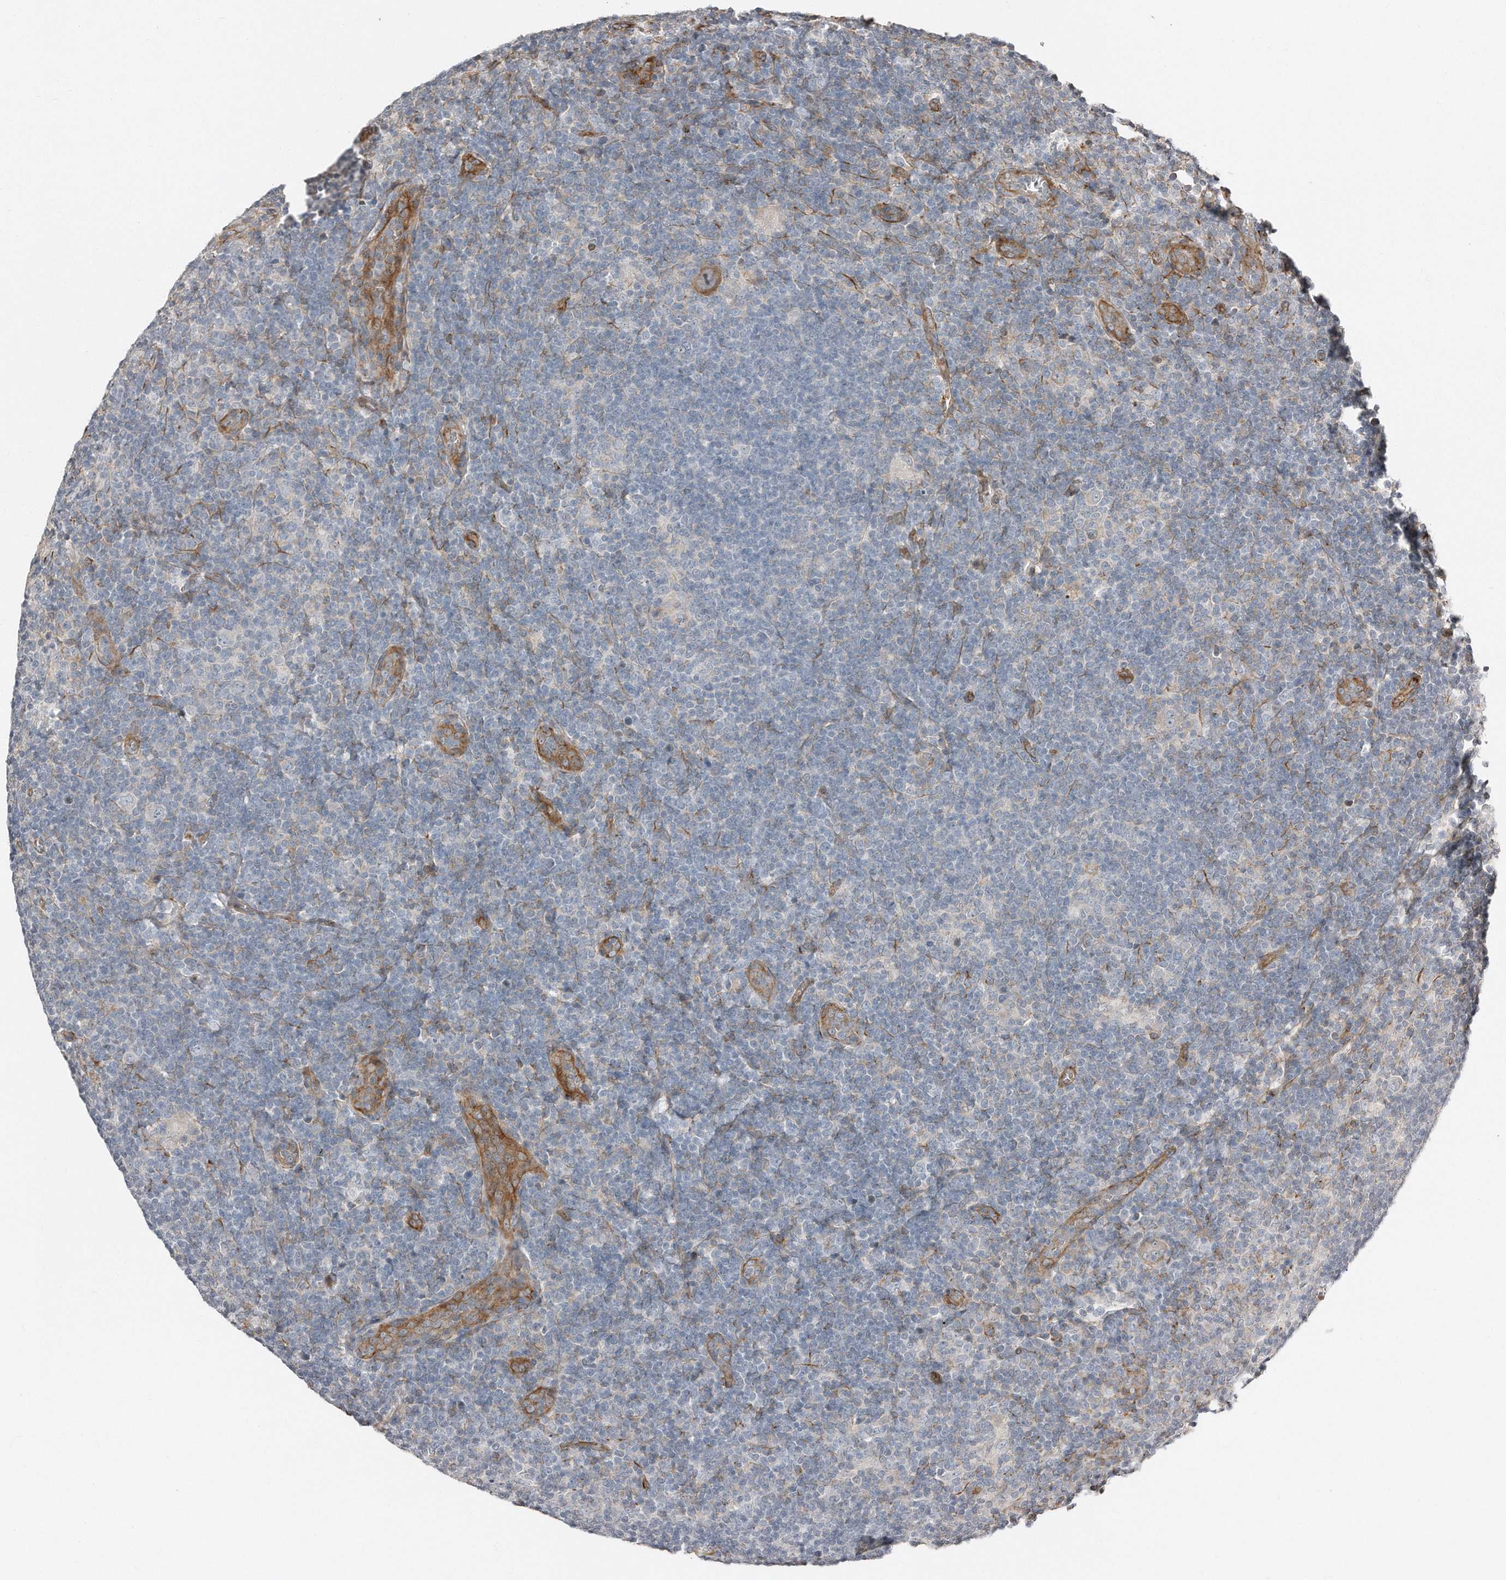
{"staining": {"intensity": "moderate", "quantity": "<25%", "location": "cytoplasmic/membranous"}, "tissue": "lymphoma", "cell_type": "Tumor cells", "image_type": "cancer", "snomed": [{"axis": "morphology", "description": "Hodgkin's disease, NOS"}, {"axis": "topography", "description": "Lymph node"}], "caption": "Protein analysis of lymphoma tissue exhibits moderate cytoplasmic/membranous staining in about <25% of tumor cells.", "gene": "SNAP47", "patient": {"sex": "female", "age": 57}}